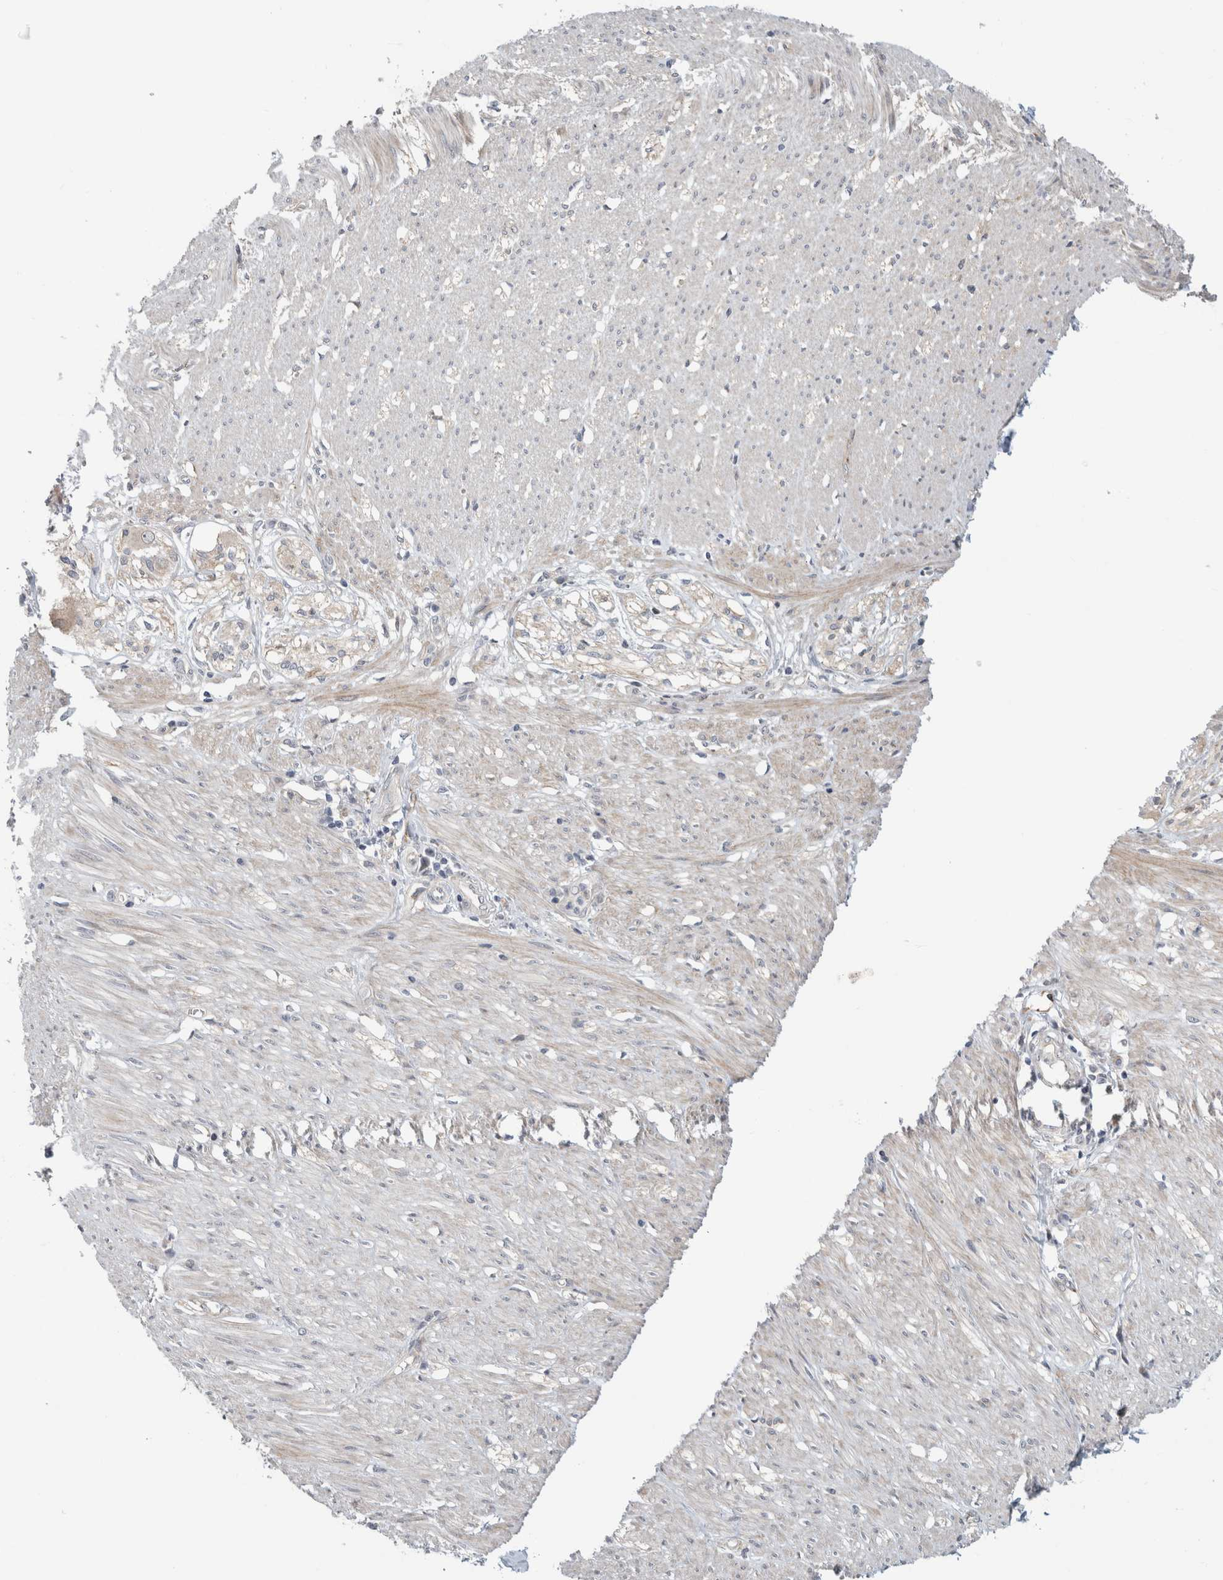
{"staining": {"intensity": "moderate", "quantity": "25%-75%", "location": "cytoplasmic/membranous"}, "tissue": "smooth muscle", "cell_type": "Smooth muscle cells", "image_type": "normal", "snomed": [{"axis": "morphology", "description": "Normal tissue, NOS"}, {"axis": "morphology", "description": "Adenocarcinoma, NOS"}, {"axis": "topography", "description": "Colon"}, {"axis": "topography", "description": "Peripheral nerve tissue"}], "caption": "Normal smooth muscle exhibits moderate cytoplasmic/membranous positivity in about 25%-75% of smooth muscle cells.", "gene": "KPNA5", "patient": {"sex": "male", "age": 14}}